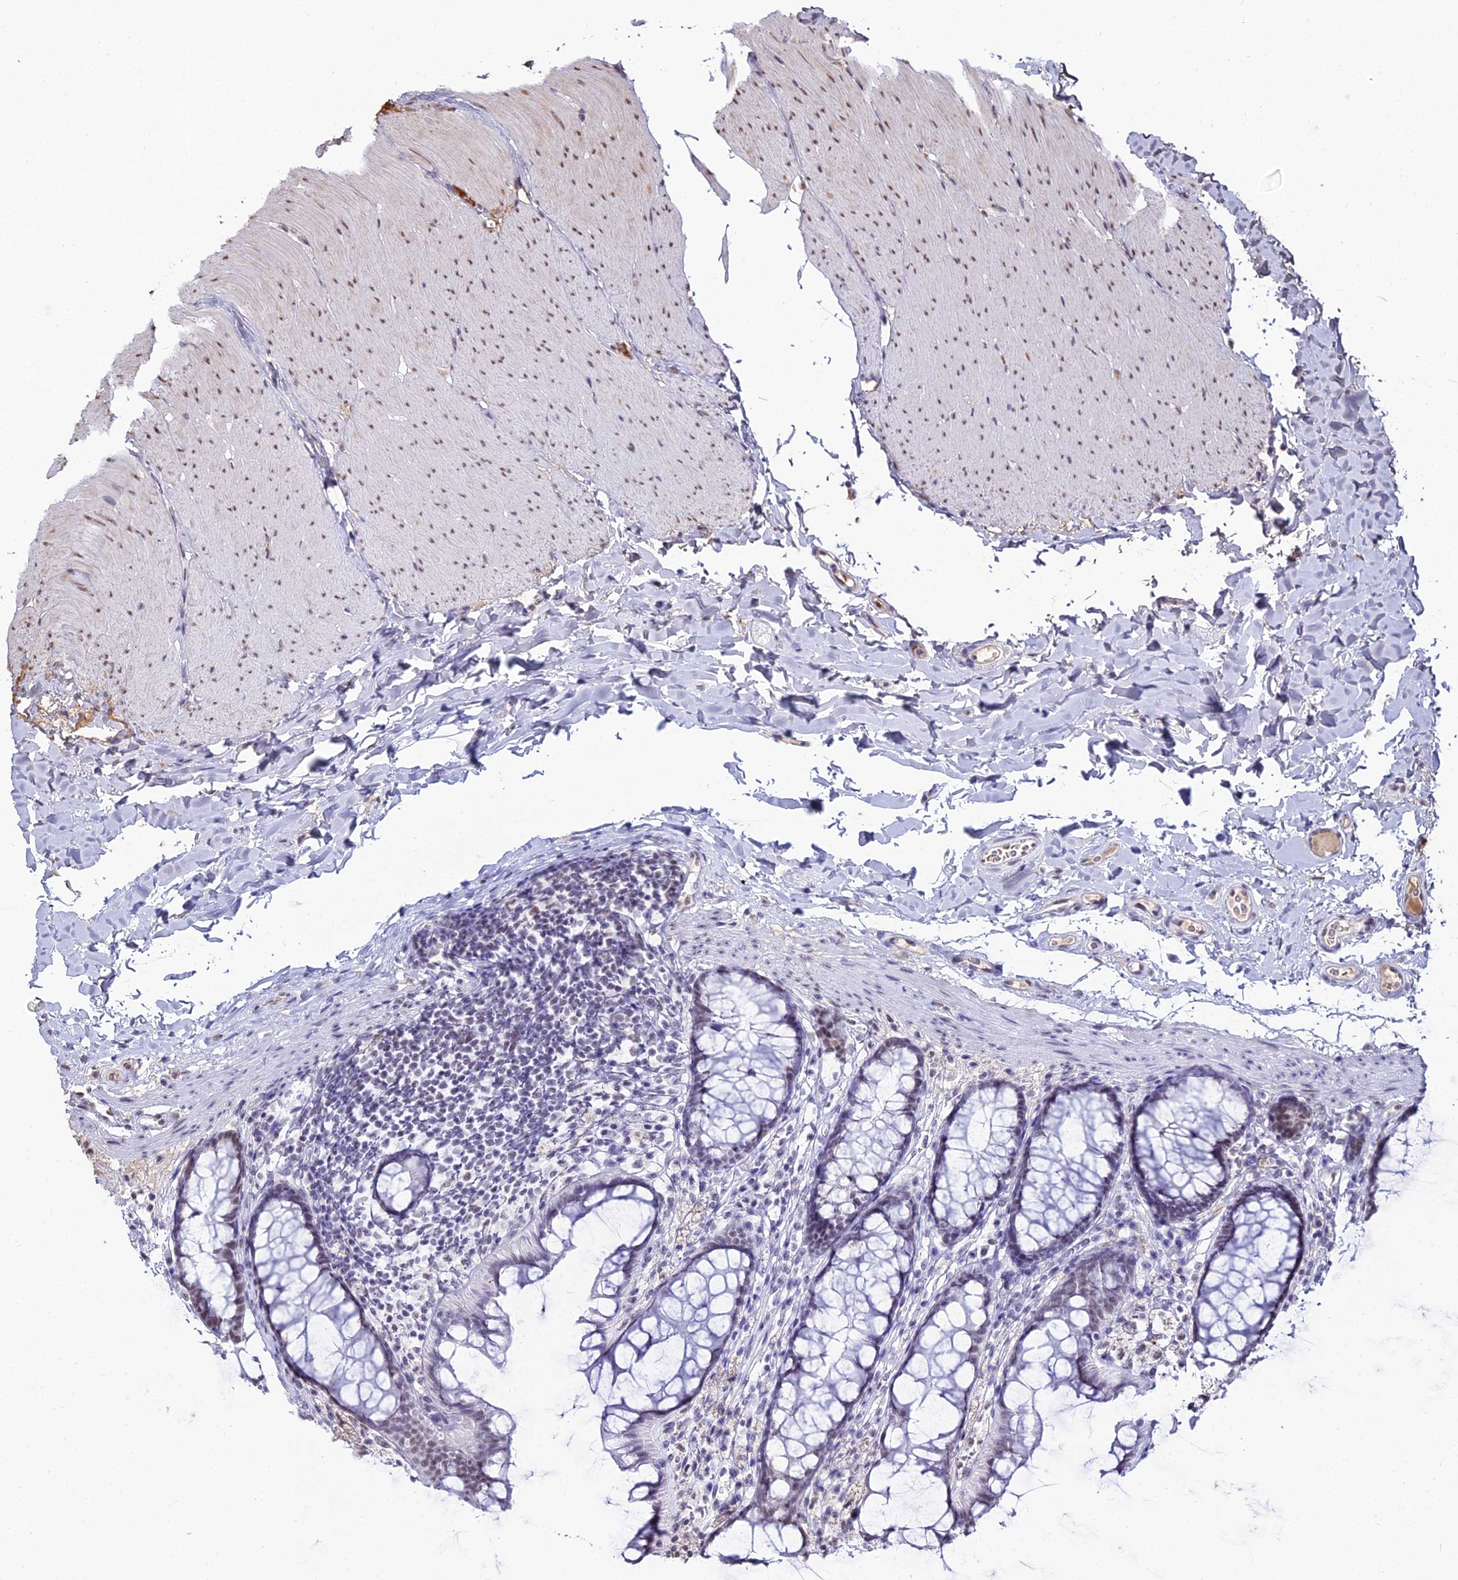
{"staining": {"intensity": "negative", "quantity": "none", "location": "none"}, "tissue": "colon", "cell_type": "Endothelial cells", "image_type": "normal", "snomed": [{"axis": "morphology", "description": "Normal tissue, NOS"}, {"axis": "topography", "description": "Colon"}], "caption": "Immunohistochemistry (IHC) of benign human colon displays no staining in endothelial cells. (Stains: DAB immunohistochemistry with hematoxylin counter stain, Microscopy: brightfield microscopy at high magnification).", "gene": "RBM12", "patient": {"sex": "female", "age": 55}}